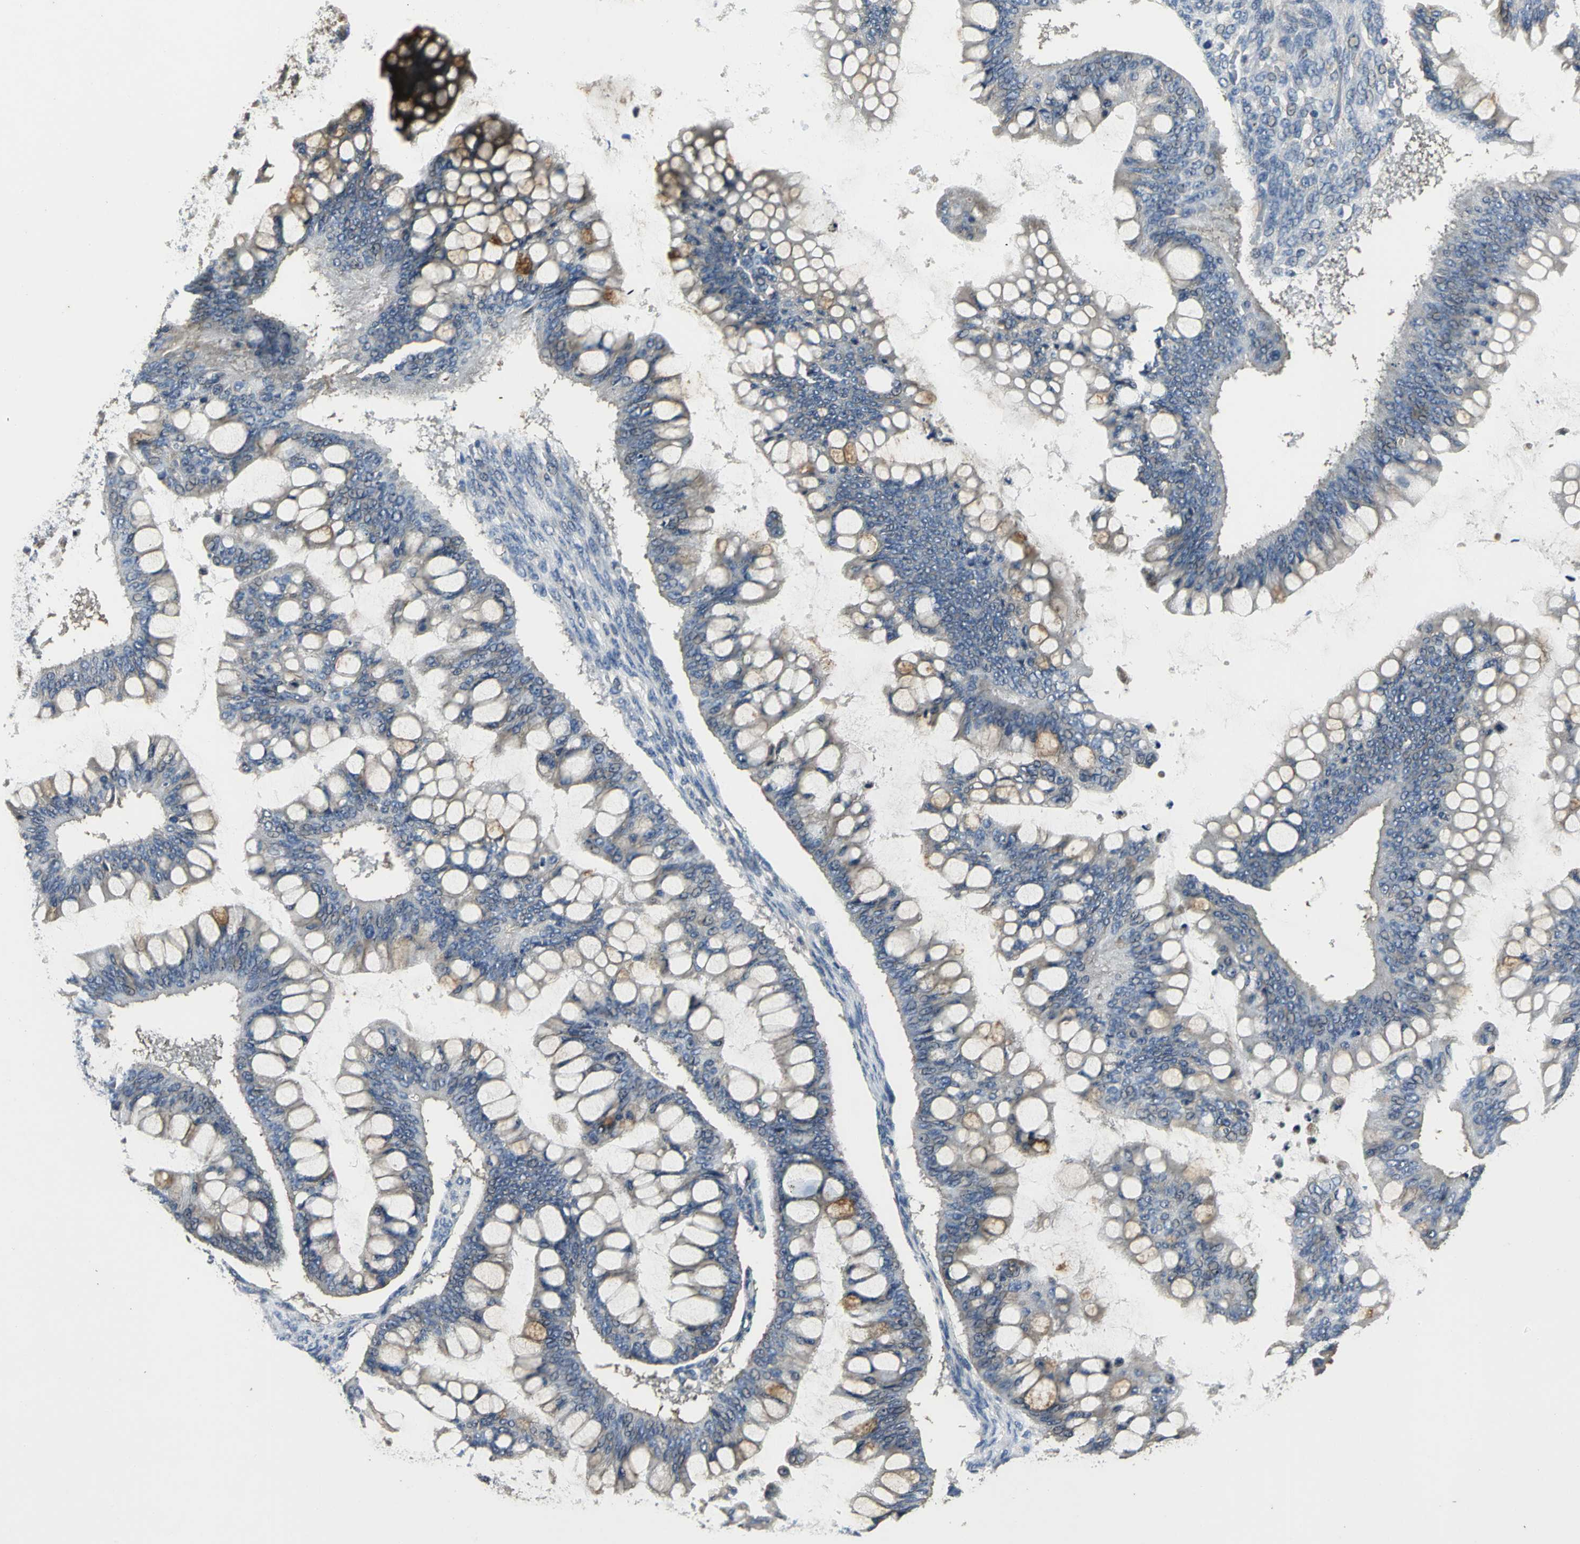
{"staining": {"intensity": "weak", "quantity": ">75%", "location": "cytoplasmic/membranous"}, "tissue": "ovarian cancer", "cell_type": "Tumor cells", "image_type": "cancer", "snomed": [{"axis": "morphology", "description": "Cystadenocarcinoma, mucinous, NOS"}, {"axis": "topography", "description": "Ovary"}], "caption": "Human ovarian cancer (mucinous cystadenocarcinoma) stained with a protein marker shows weak staining in tumor cells.", "gene": "IRF3", "patient": {"sex": "female", "age": 73}}